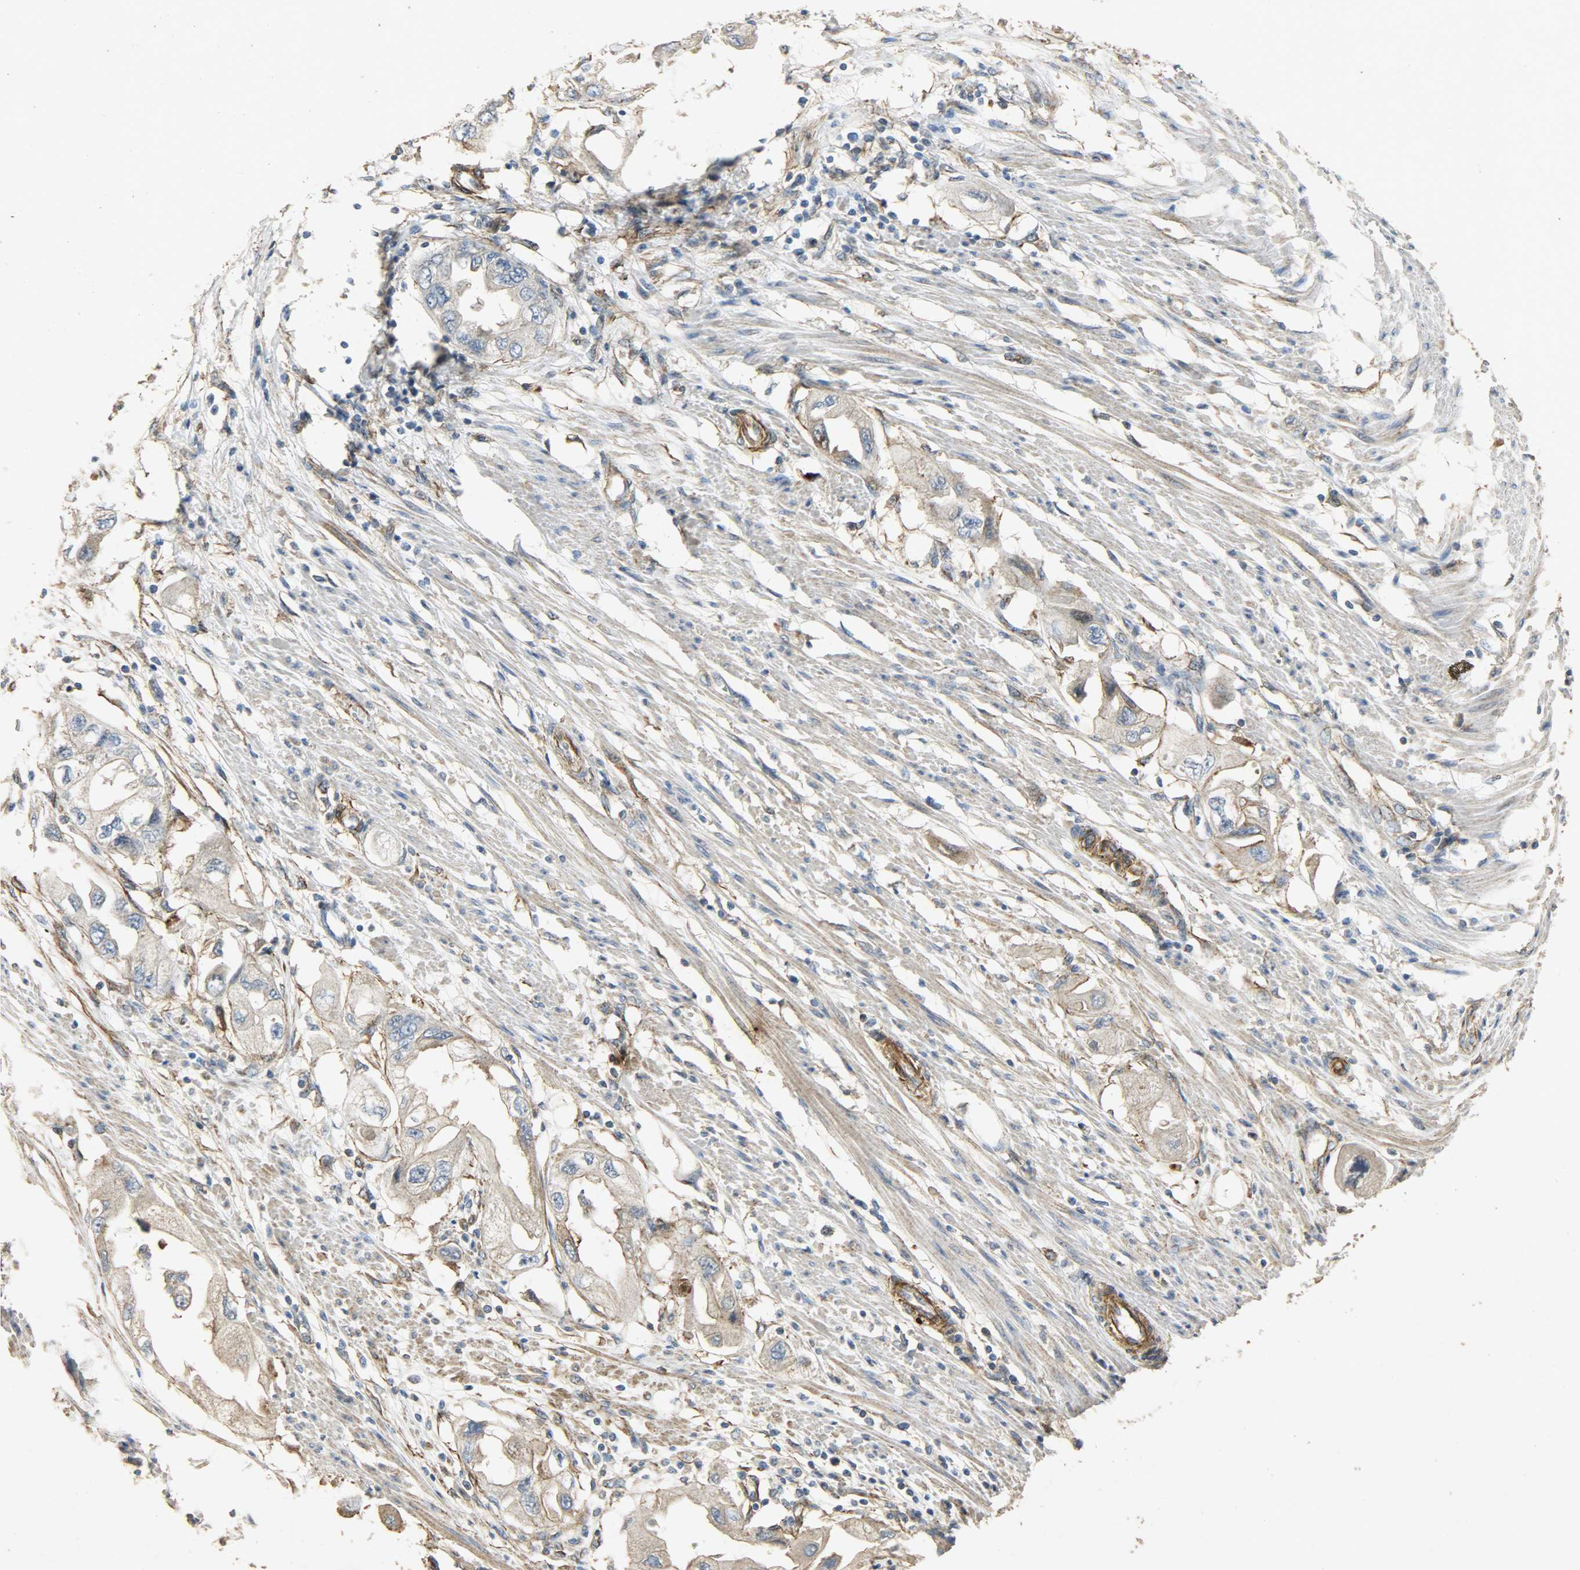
{"staining": {"intensity": "weak", "quantity": ">75%", "location": "cytoplasmic/membranous"}, "tissue": "endometrial cancer", "cell_type": "Tumor cells", "image_type": "cancer", "snomed": [{"axis": "morphology", "description": "Adenocarcinoma, NOS"}, {"axis": "topography", "description": "Endometrium"}], "caption": "Weak cytoplasmic/membranous protein positivity is present in about >75% of tumor cells in endometrial cancer (adenocarcinoma).", "gene": "TPM4", "patient": {"sex": "female", "age": 67}}